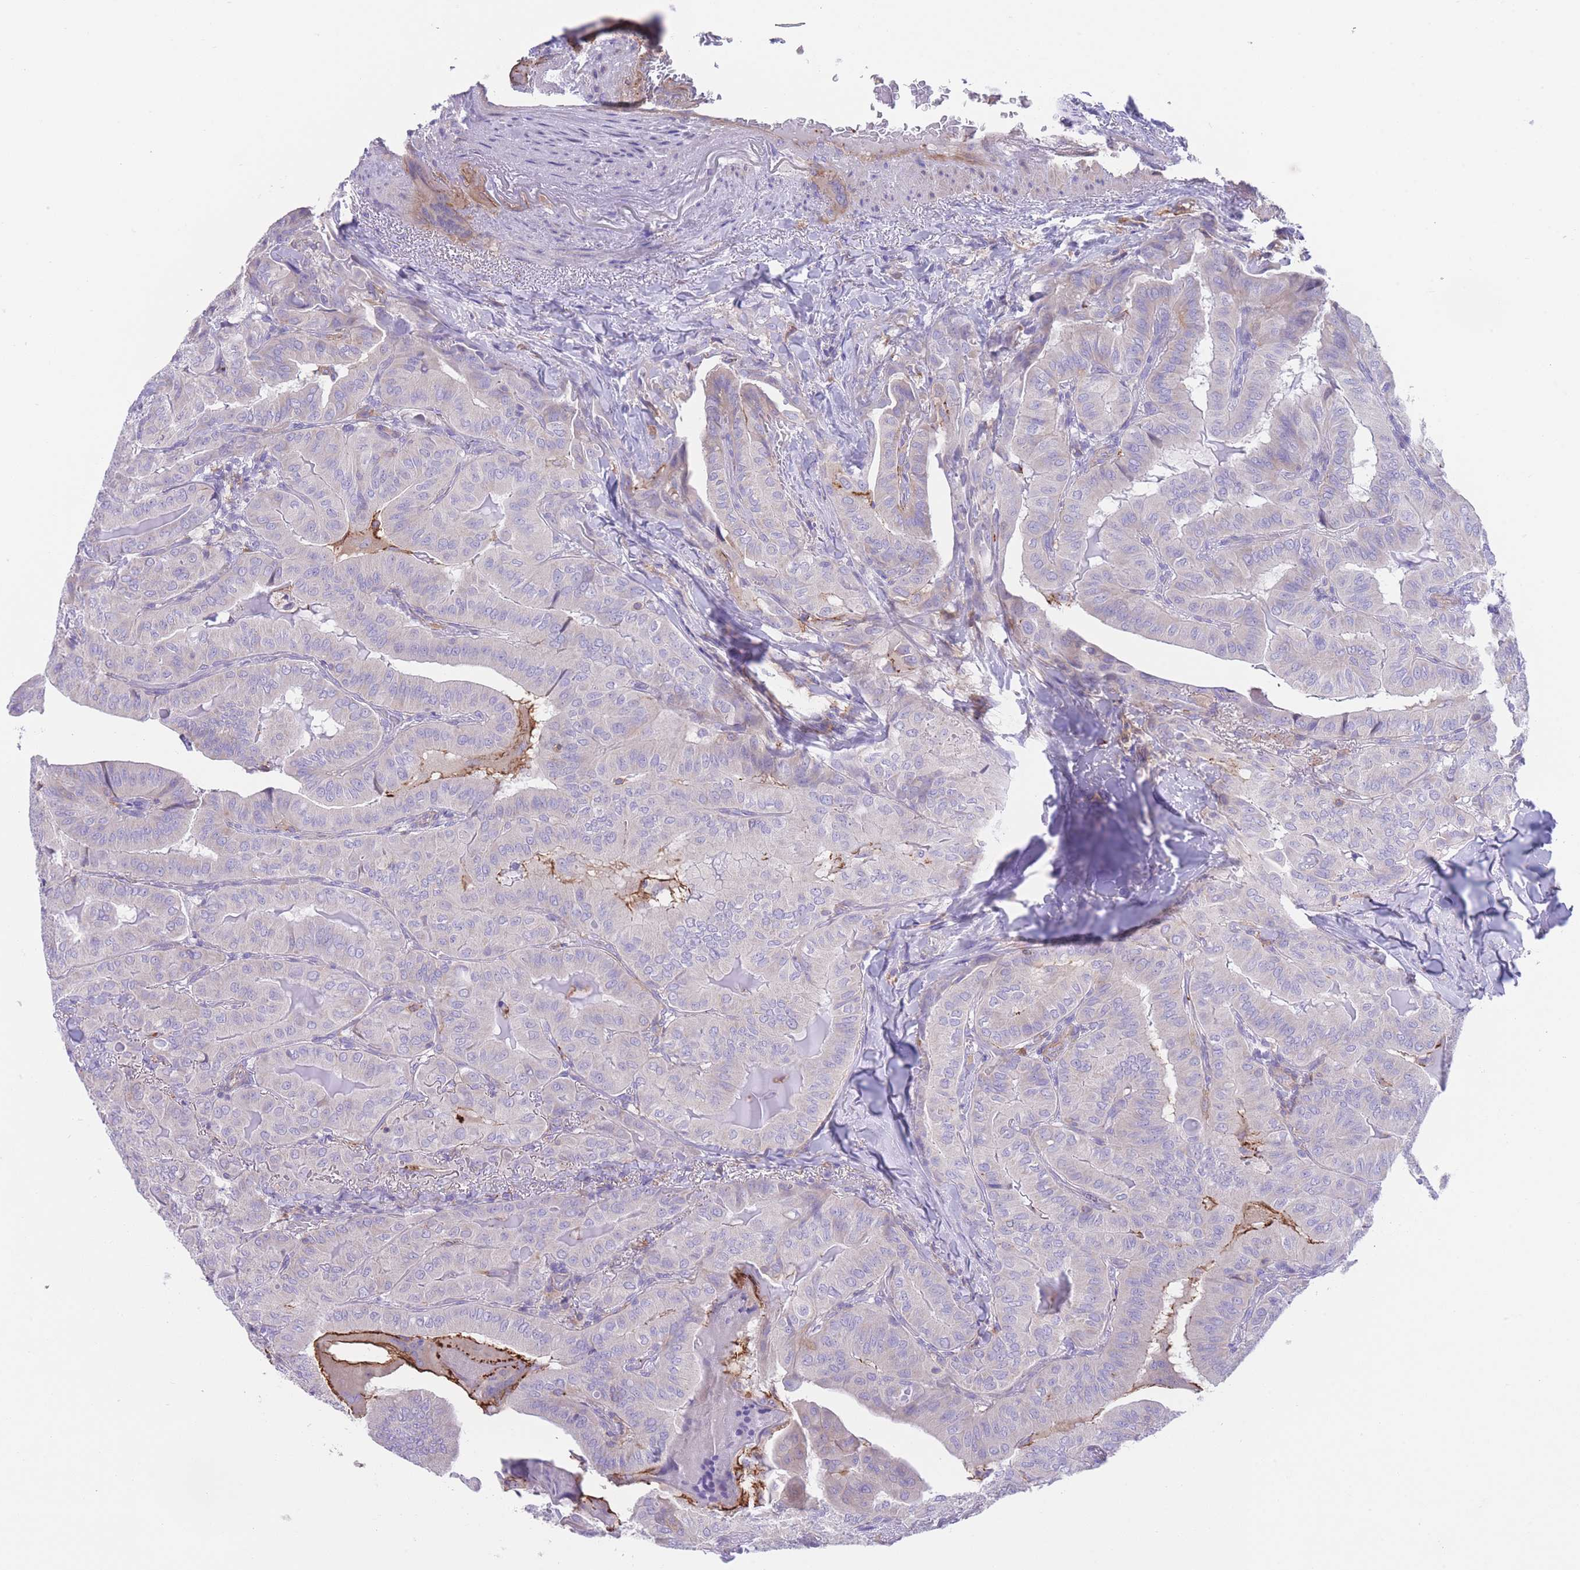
{"staining": {"intensity": "negative", "quantity": "none", "location": "none"}, "tissue": "thyroid cancer", "cell_type": "Tumor cells", "image_type": "cancer", "snomed": [{"axis": "morphology", "description": "Papillary adenocarcinoma, NOS"}, {"axis": "topography", "description": "Thyroid gland"}], "caption": "Immunohistochemistry (IHC) micrograph of human thyroid cancer stained for a protein (brown), which demonstrates no expression in tumor cells.", "gene": "LDB3", "patient": {"sex": "female", "age": 68}}